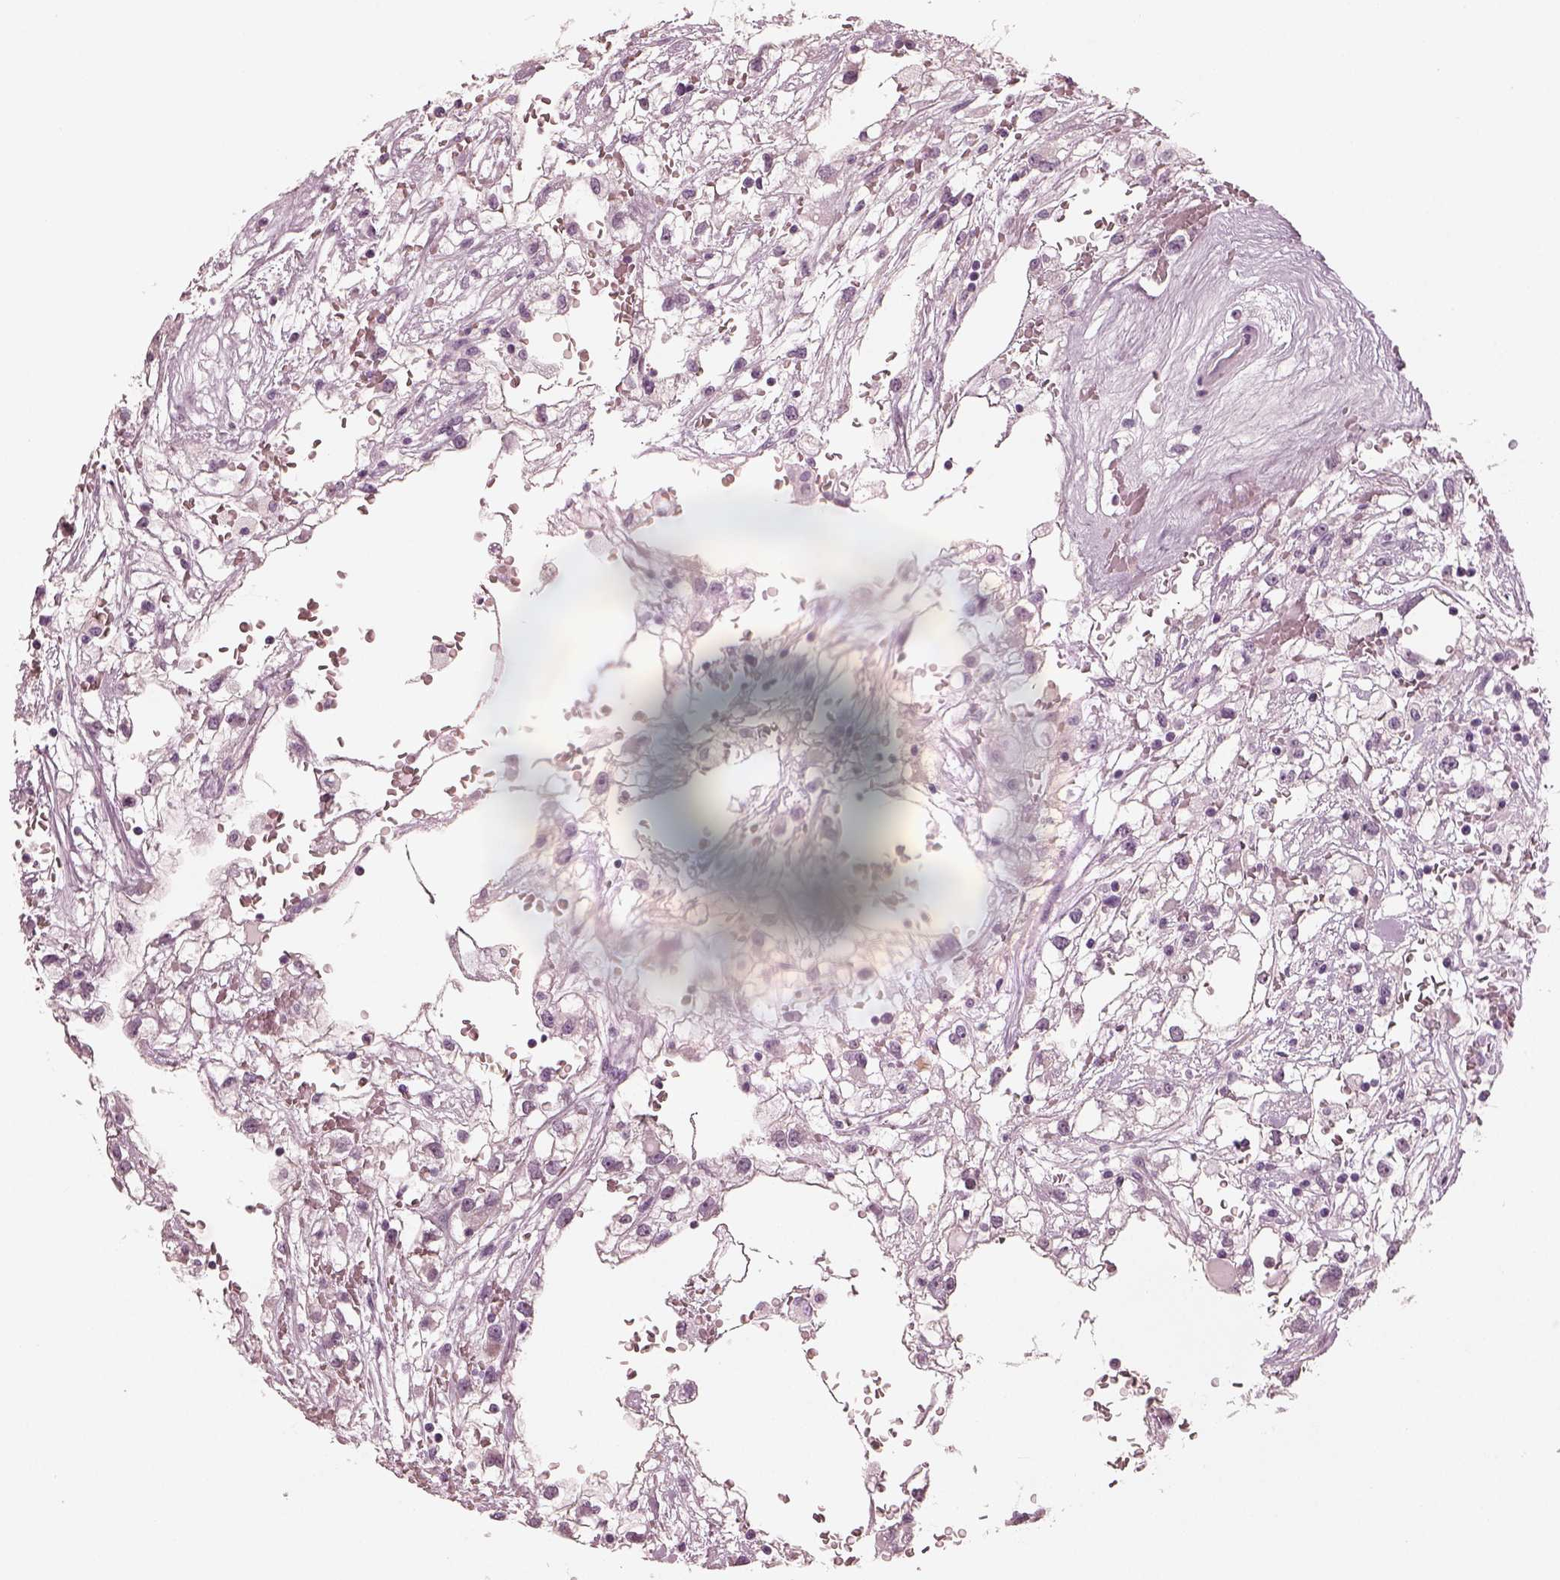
{"staining": {"intensity": "negative", "quantity": "none", "location": "none"}, "tissue": "renal cancer", "cell_type": "Tumor cells", "image_type": "cancer", "snomed": [{"axis": "morphology", "description": "Adenocarcinoma, NOS"}, {"axis": "topography", "description": "Kidney"}], "caption": "A photomicrograph of renal cancer (adenocarcinoma) stained for a protein exhibits no brown staining in tumor cells.", "gene": "CSH1", "patient": {"sex": "male", "age": 59}}